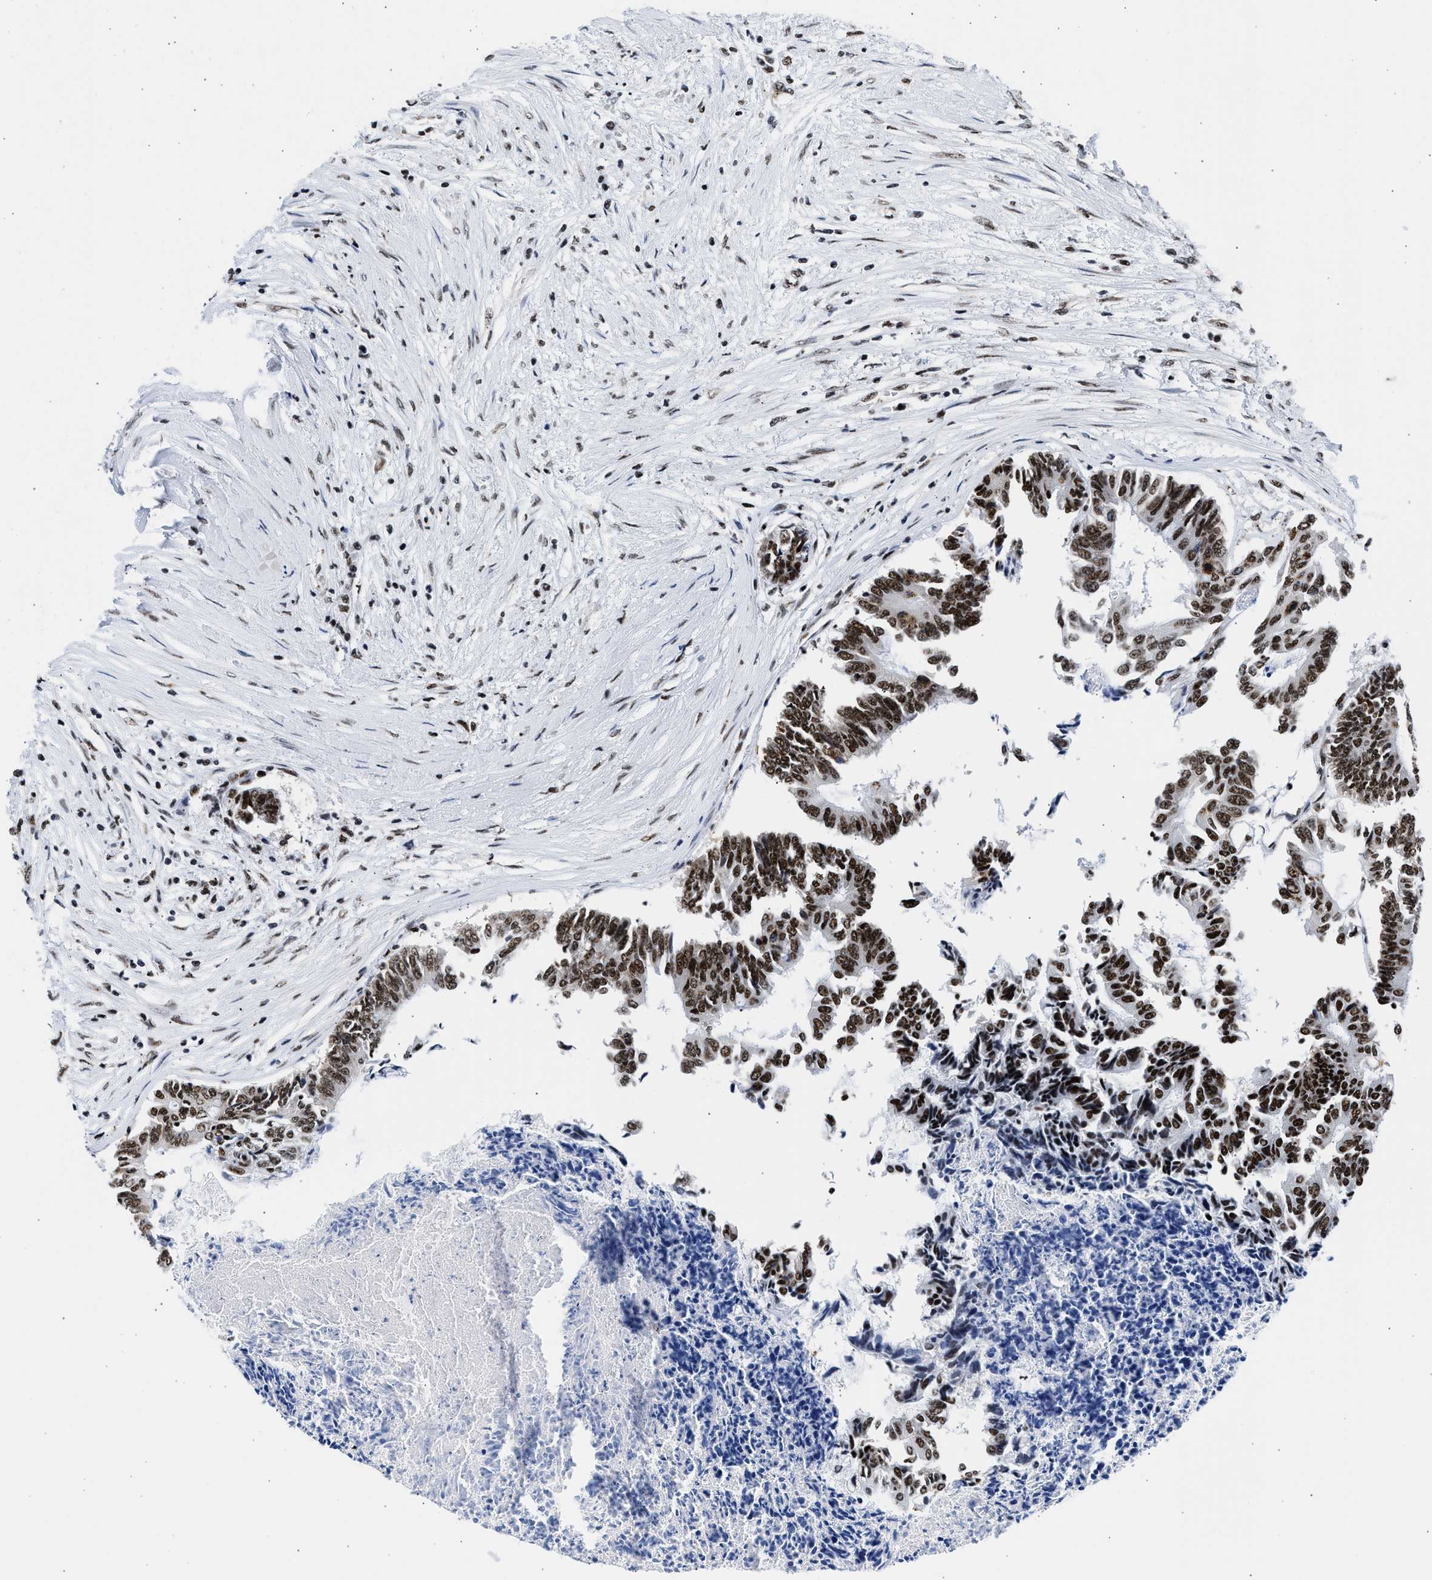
{"staining": {"intensity": "strong", "quantity": ">75%", "location": "nuclear"}, "tissue": "colorectal cancer", "cell_type": "Tumor cells", "image_type": "cancer", "snomed": [{"axis": "morphology", "description": "Adenocarcinoma, NOS"}, {"axis": "topography", "description": "Rectum"}], "caption": "Immunohistochemistry (IHC) (DAB) staining of colorectal cancer (adenocarcinoma) shows strong nuclear protein expression in approximately >75% of tumor cells.", "gene": "RBM8A", "patient": {"sex": "male", "age": 63}}